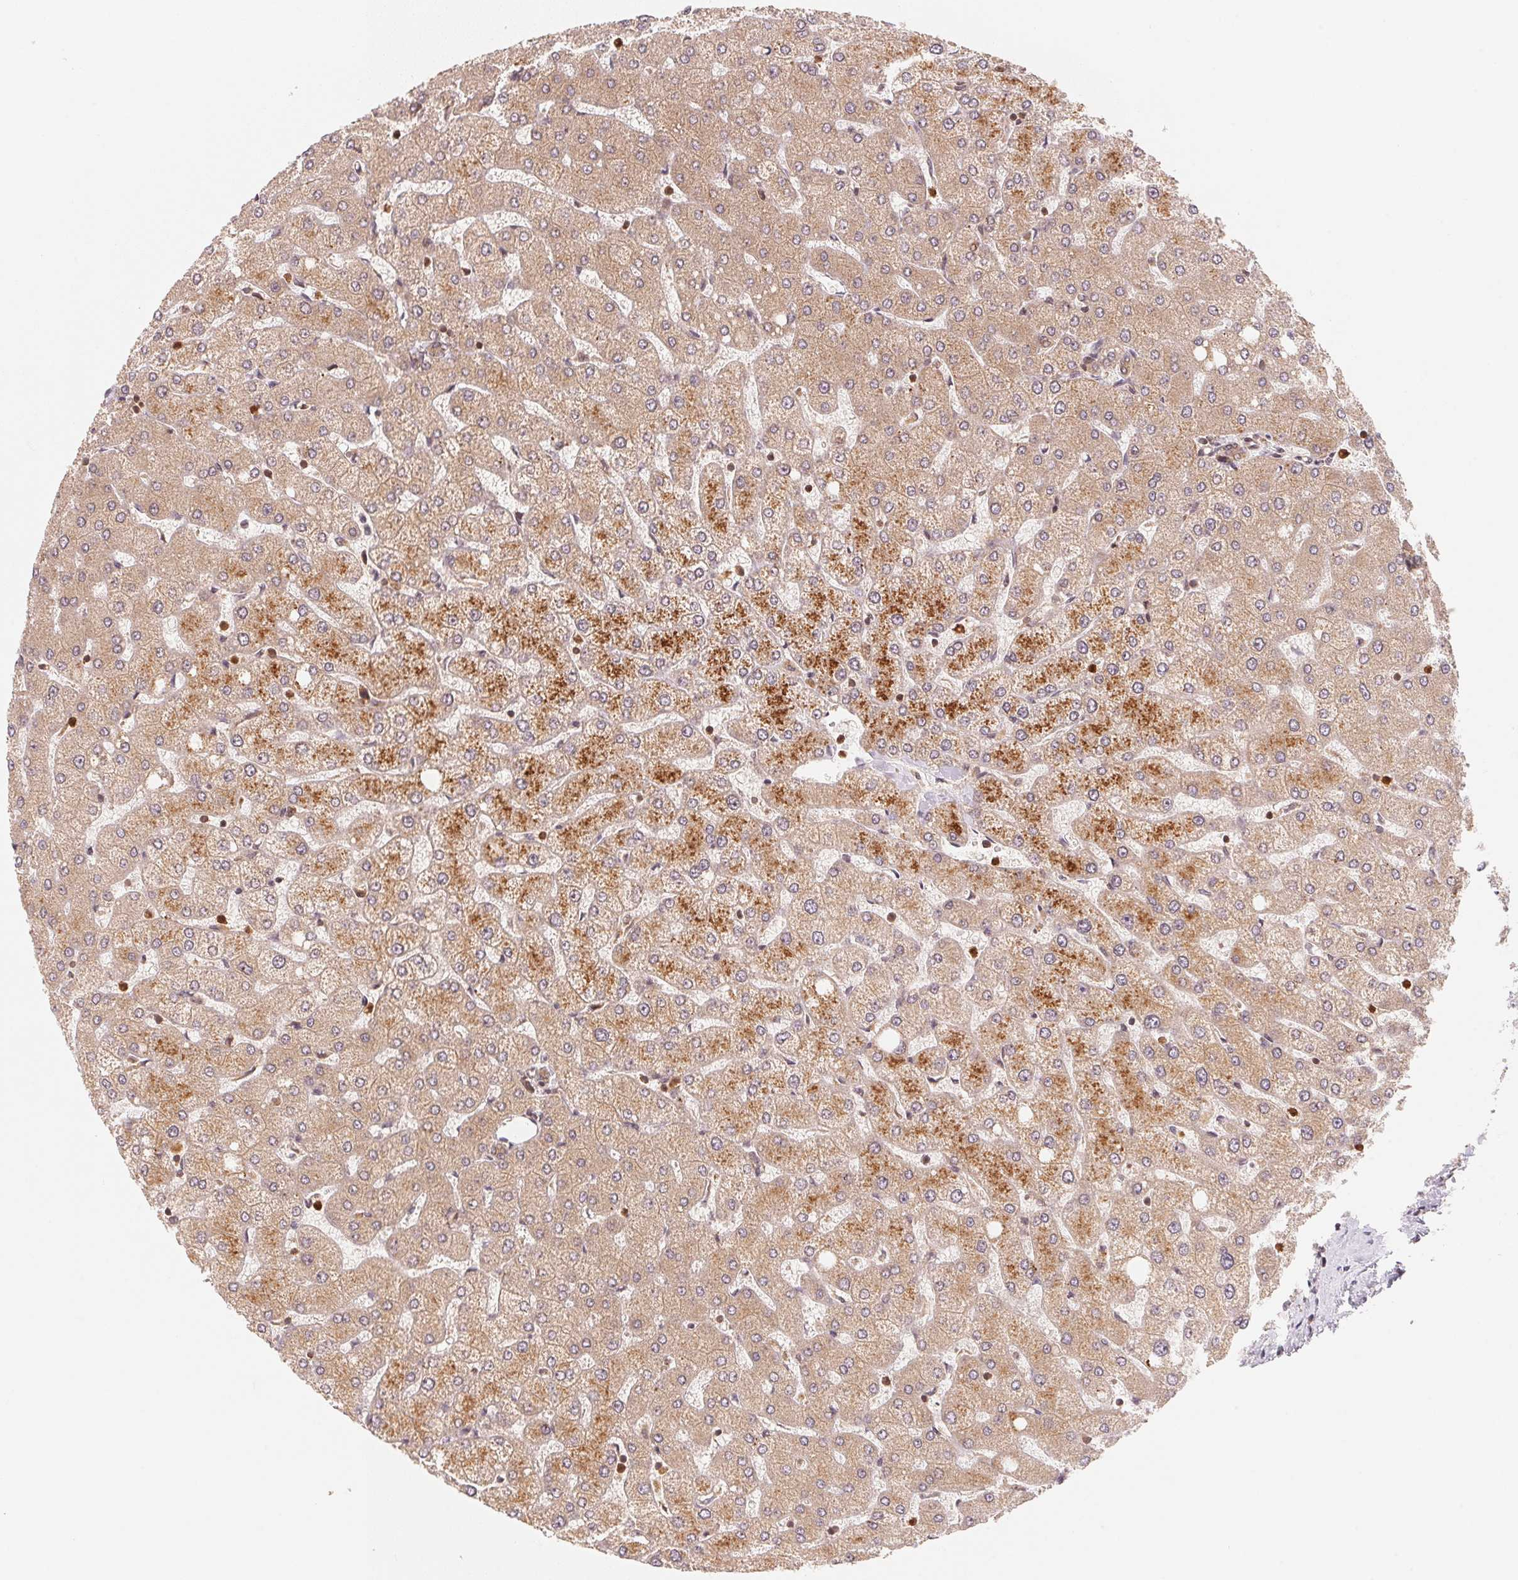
{"staining": {"intensity": "moderate", "quantity": "25%-75%", "location": "cytoplasmic/membranous"}, "tissue": "liver", "cell_type": "Cholangiocytes", "image_type": "normal", "snomed": [{"axis": "morphology", "description": "Normal tissue, NOS"}, {"axis": "topography", "description": "Liver"}], "caption": "Immunohistochemistry photomicrograph of benign human liver stained for a protein (brown), which exhibits medium levels of moderate cytoplasmic/membranous staining in approximately 25%-75% of cholangiocytes.", "gene": "CCDC102B", "patient": {"sex": "female", "age": 54}}